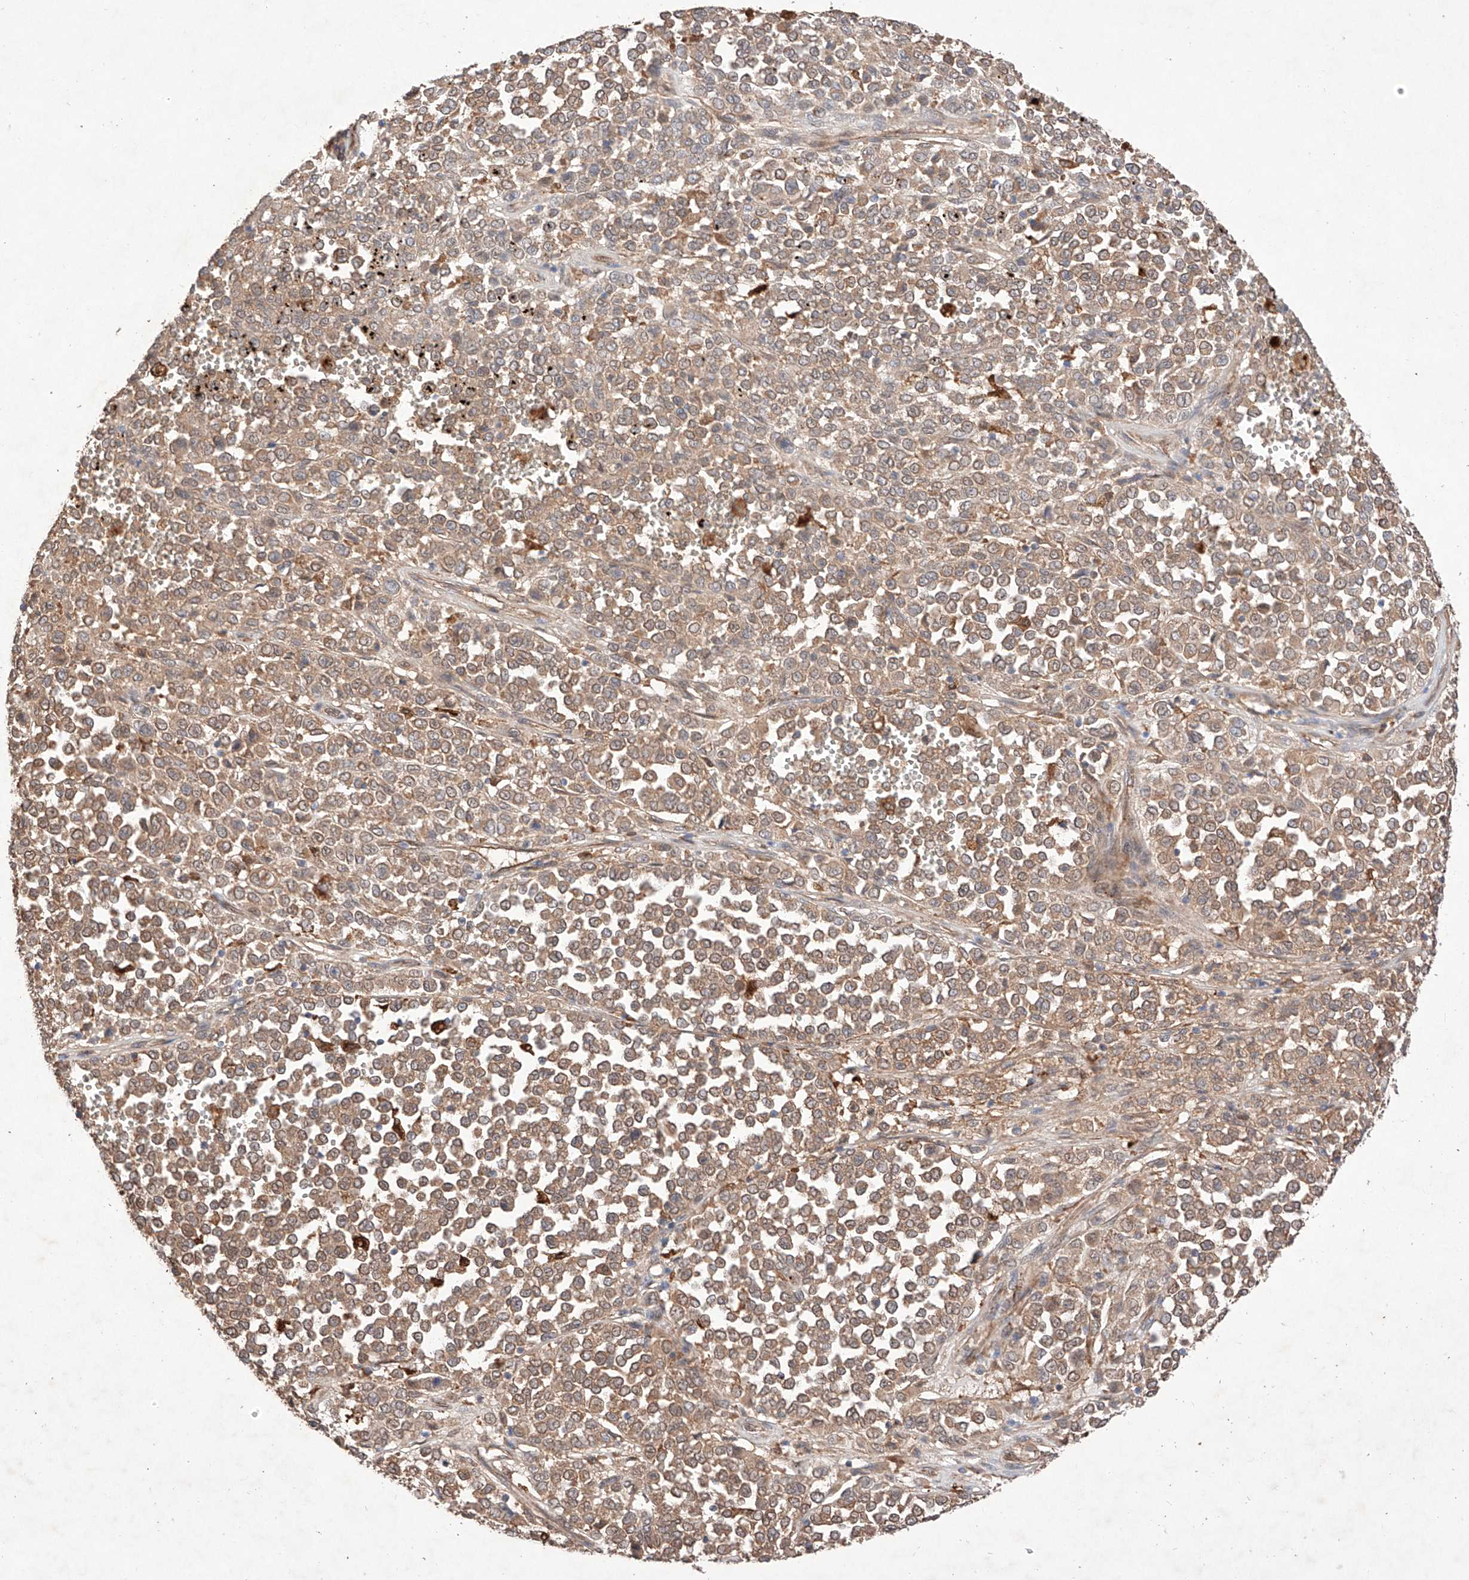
{"staining": {"intensity": "moderate", "quantity": ">75%", "location": "cytoplasmic/membranous"}, "tissue": "melanoma", "cell_type": "Tumor cells", "image_type": "cancer", "snomed": [{"axis": "morphology", "description": "Malignant melanoma, Metastatic site"}, {"axis": "topography", "description": "Pancreas"}], "caption": "The photomicrograph exhibits a brown stain indicating the presence of a protein in the cytoplasmic/membranous of tumor cells in melanoma.", "gene": "C6orf62", "patient": {"sex": "female", "age": 30}}